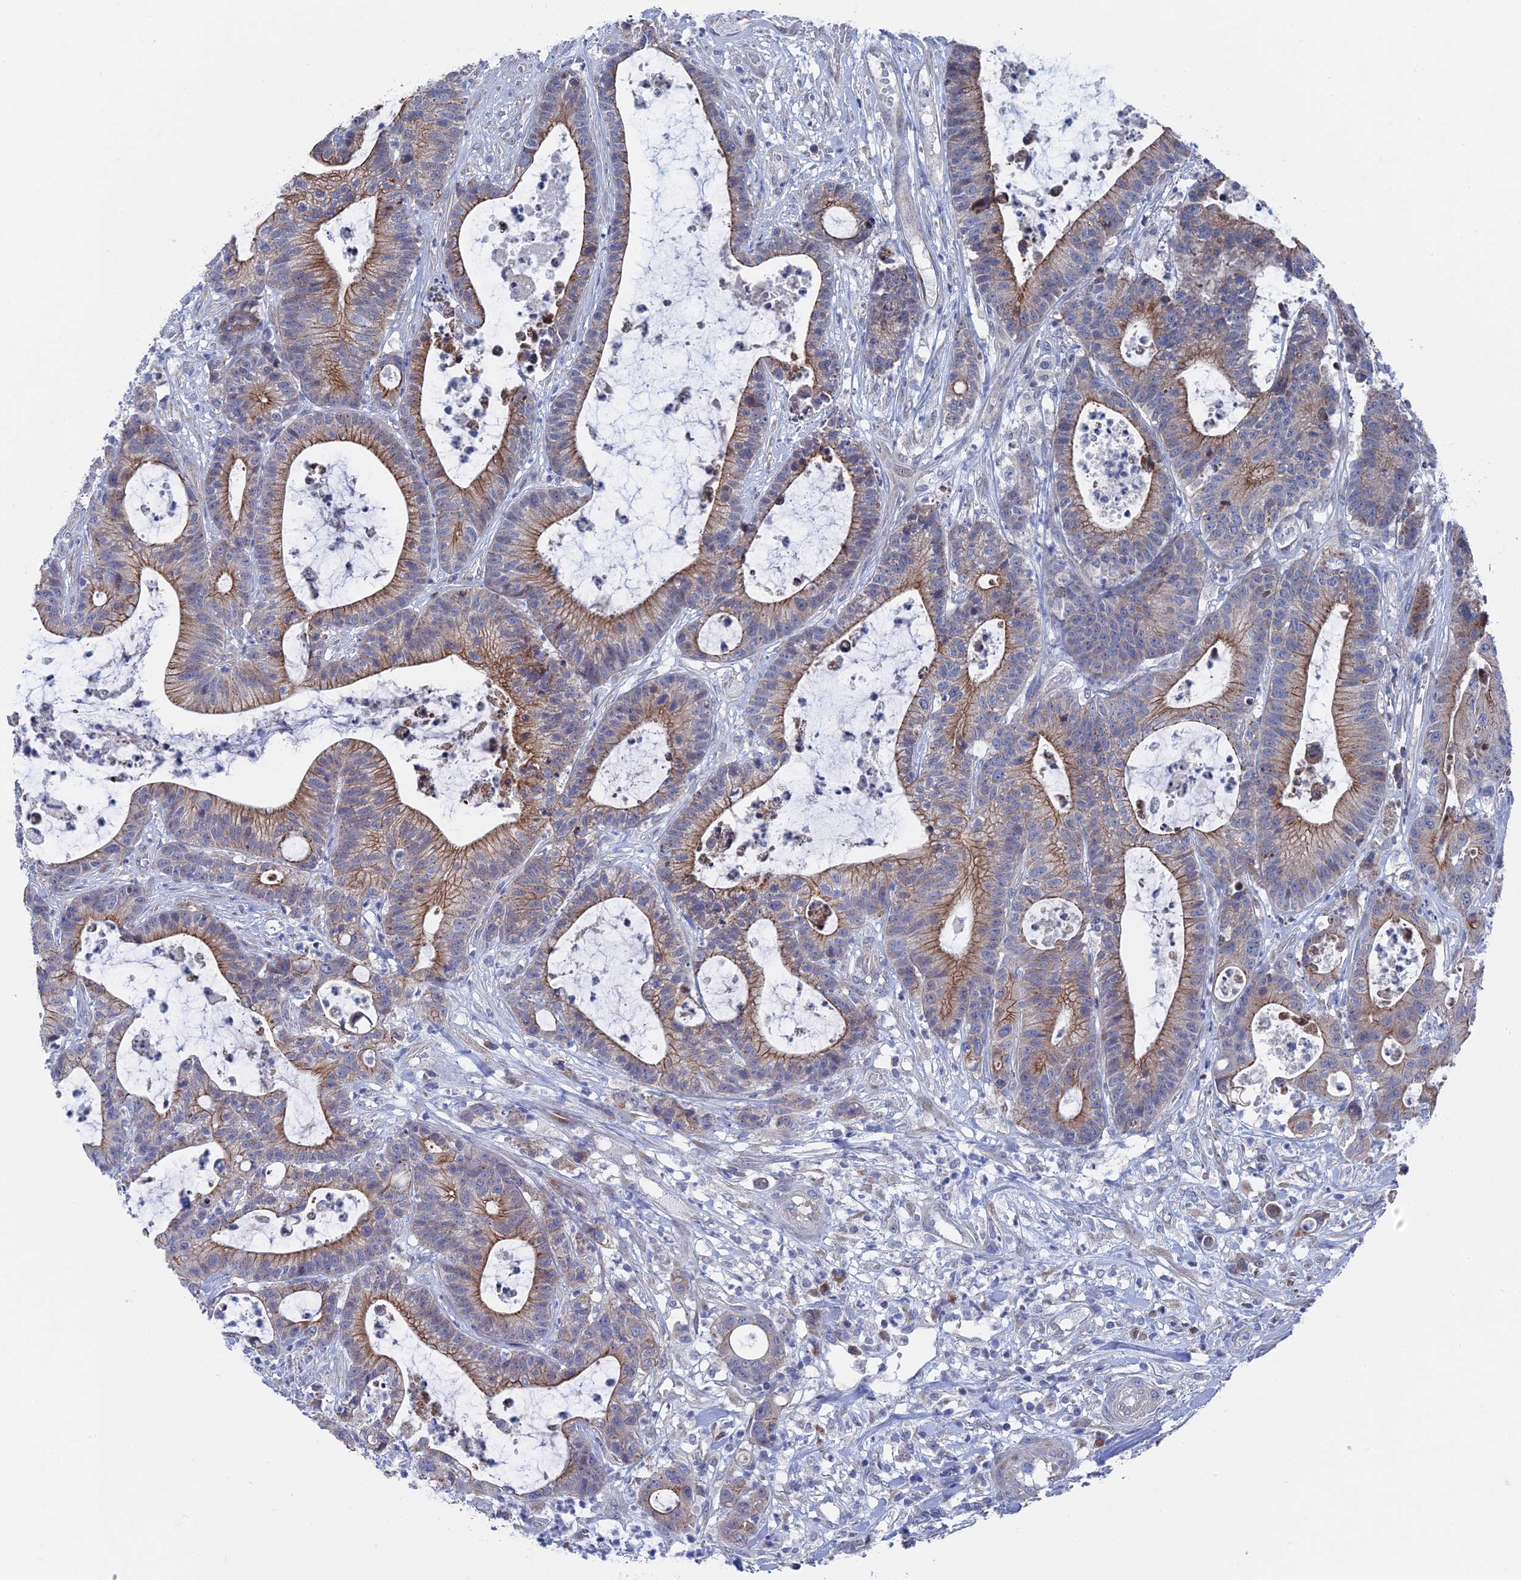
{"staining": {"intensity": "moderate", "quantity": "25%-75%", "location": "cytoplasmic/membranous"}, "tissue": "colorectal cancer", "cell_type": "Tumor cells", "image_type": "cancer", "snomed": [{"axis": "morphology", "description": "Adenocarcinoma, NOS"}, {"axis": "topography", "description": "Colon"}], "caption": "This is an image of immunohistochemistry (IHC) staining of colorectal adenocarcinoma, which shows moderate positivity in the cytoplasmic/membranous of tumor cells.", "gene": "TMEM161A", "patient": {"sex": "female", "age": 84}}